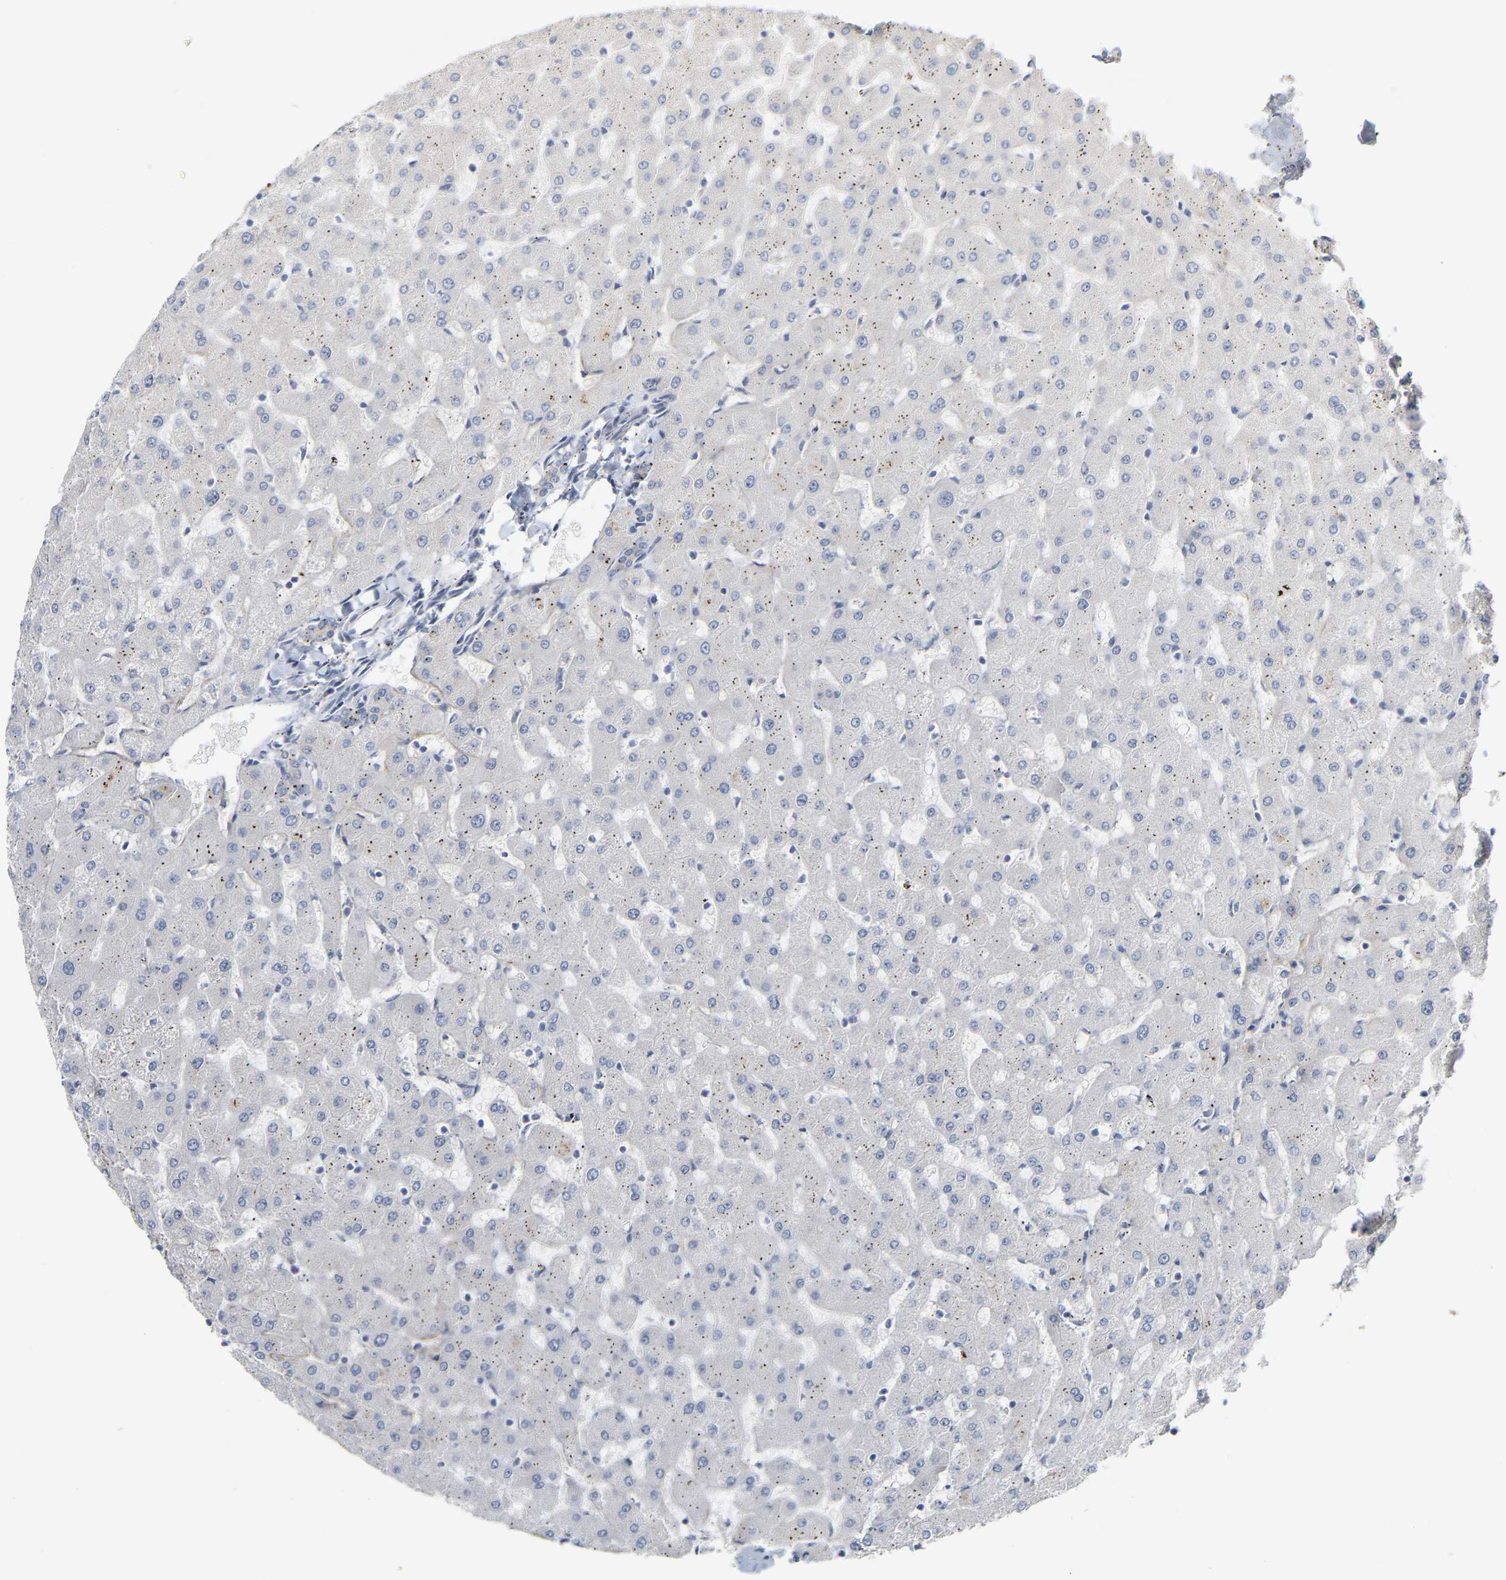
{"staining": {"intensity": "negative", "quantity": "none", "location": "none"}, "tissue": "liver", "cell_type": "Cholangiocytes", "image_type": "normal", "snomed": [{"axis": "morphology", "description": "Normal tissue, NOS"}, {"axis": "topography", "description": "Liver"}], "caption": "Cholangiocytes are negative for brown protein staining in normal liver. (Stains: DAB (3,3'-diaminobenzidine) immunohistochemistry with hematoxylin counter stain, Microscopy: brightfield microscopy at high magnification).", "gene": "KRT76", "patient": {"sex": "female", "age": 63}}